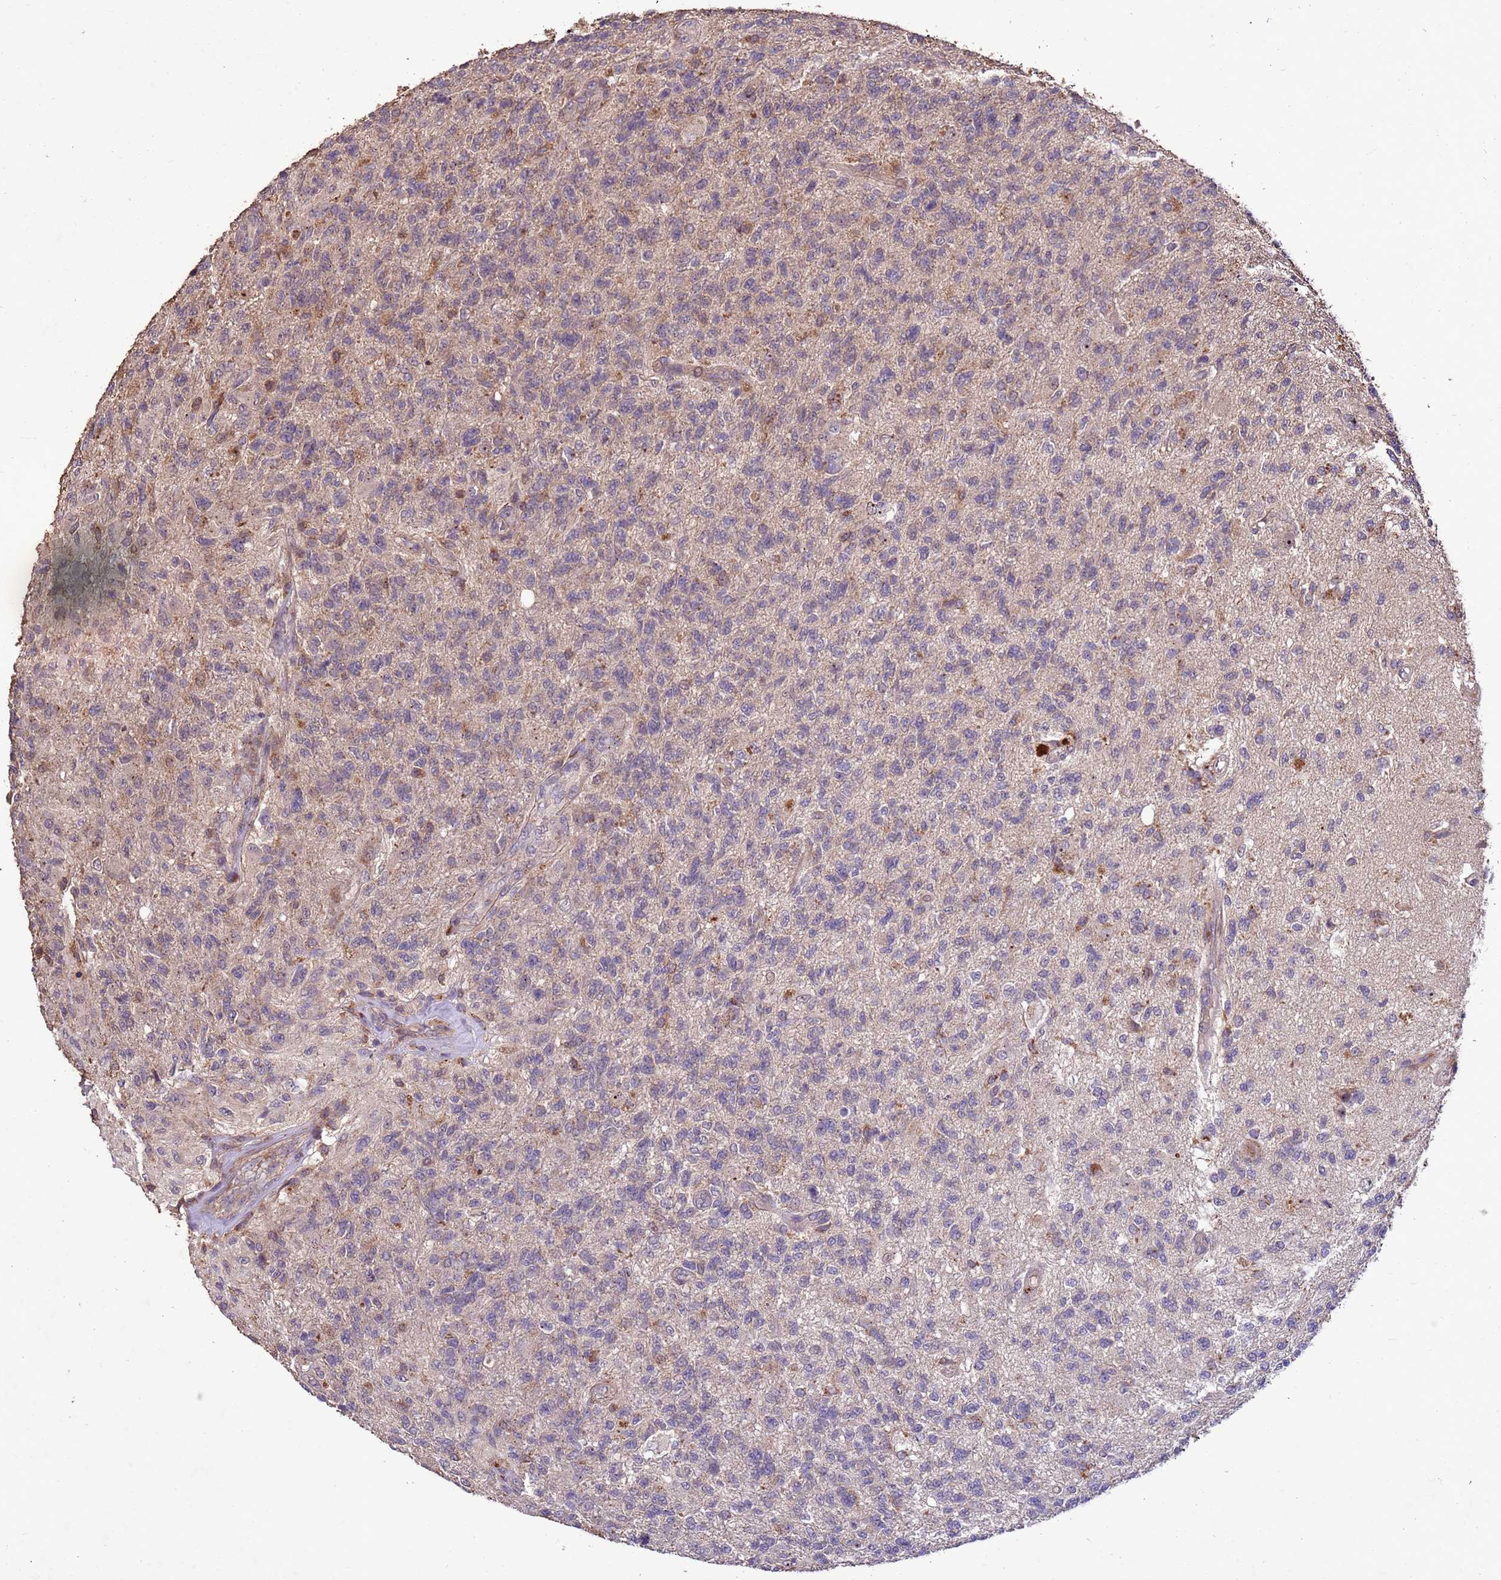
{"staining": {"intensity": "weak", "quantity": "<25%", "location": "cytoplasmic/membranous"}, "tissue": "glioma", "cell_type": "Tumor cells", "image_type": "cancer", "snomed": [{"axis": "morphology", "description": "Glioma, malignant, High grade"}, {"axis": "topography", "description": "Brain"}], "caption": "There is no significant positivity in tumor cells of high-grade glioma (malignant). The staining was performed using DAB (3,3'-diaminobenzidine) to visualize the protein expression in brown, while the nuclei were stained in blue with hematoxylin (Magnification: 20x).", "gene": "TOR4A", "patient": {"sex": "male", "age": 56}}